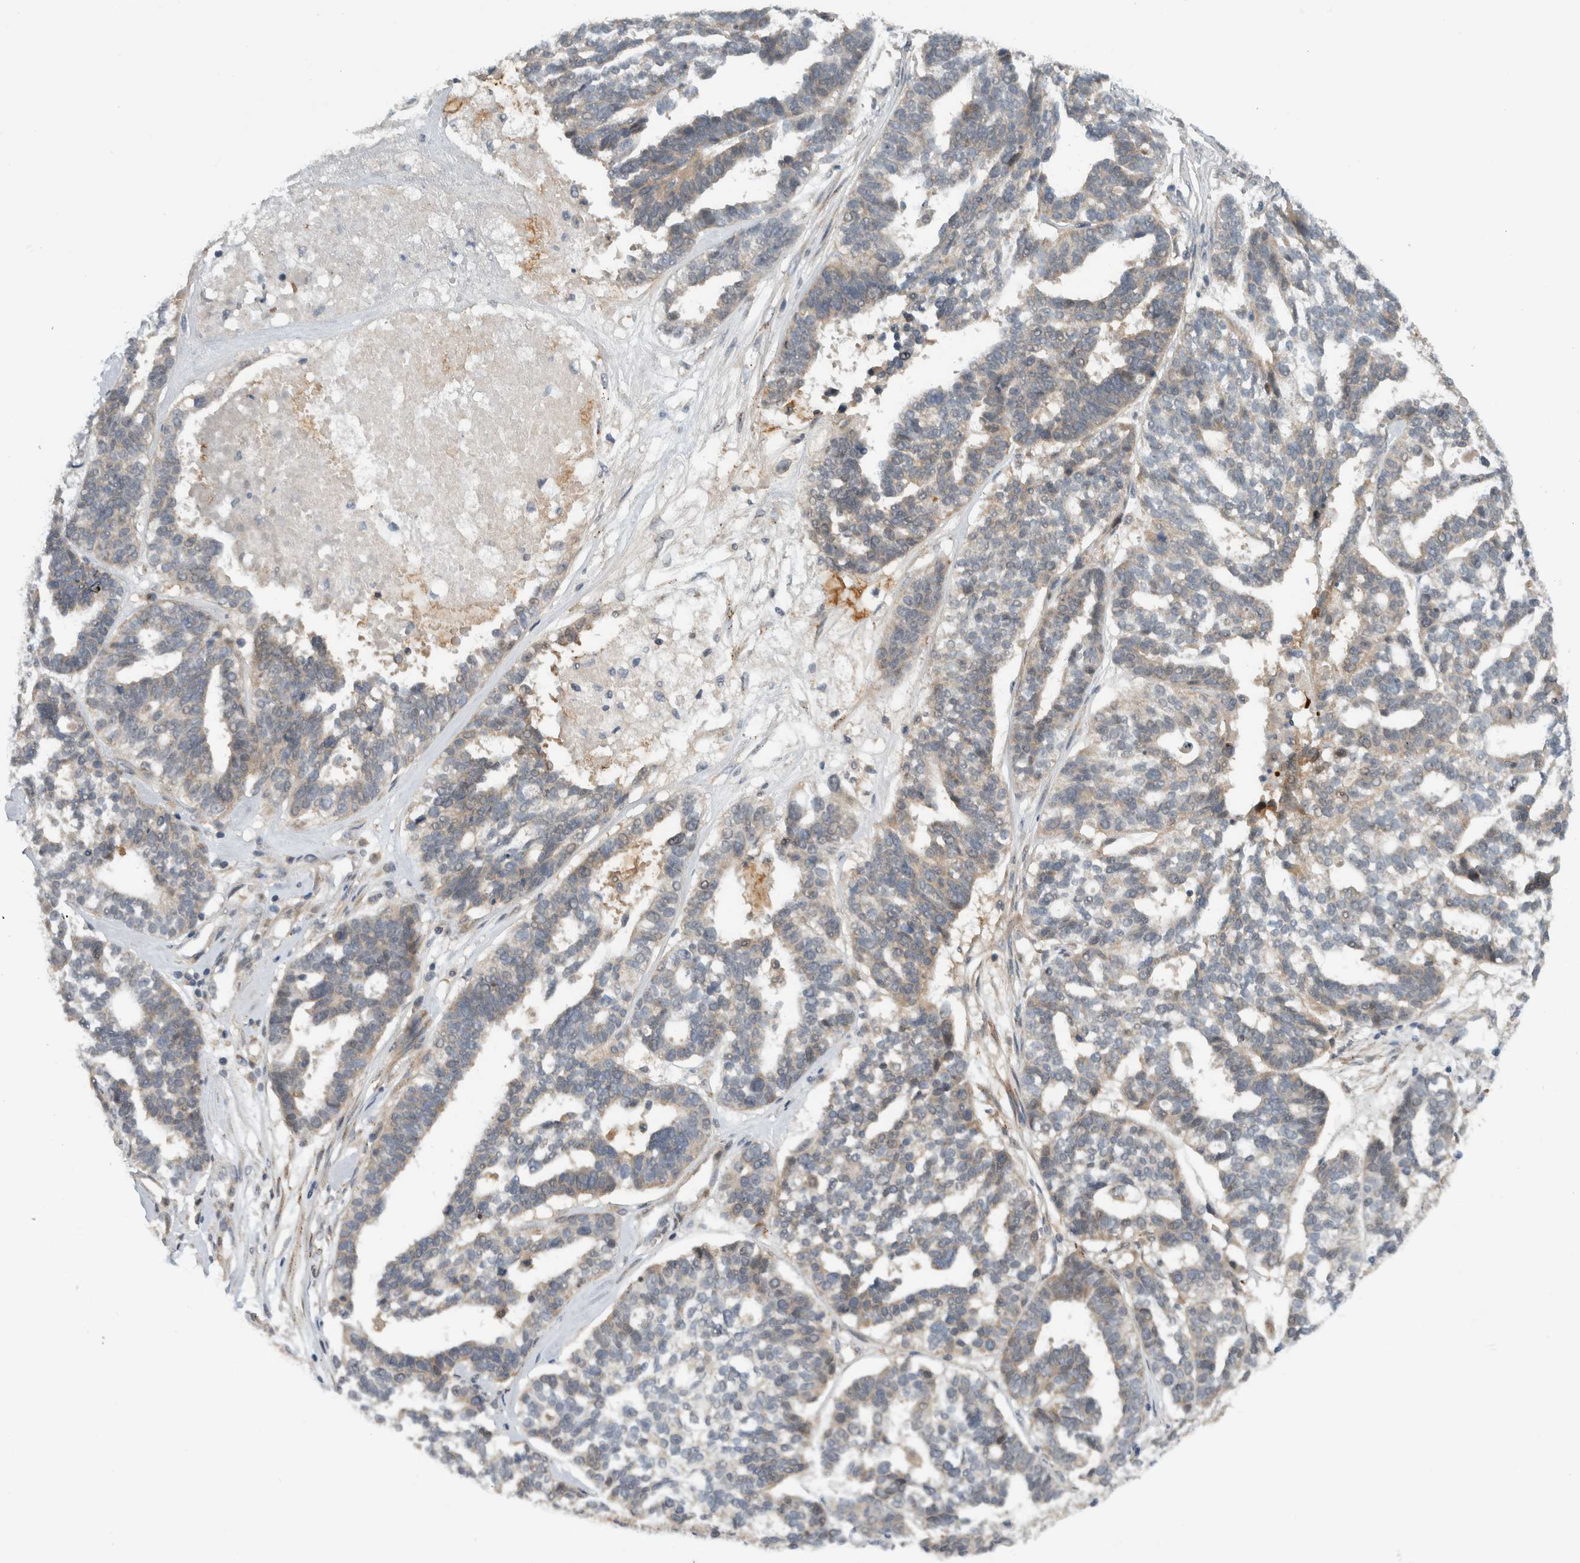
{"staining": {"intensity": "weak", "quantity": "25%-75%", "location": "cytoplasmic/membranous"}, "tissue": "ovarian cancer", "cell_type": "Tumor cells", "image_type": "cancer", "snomed": [{"axis": "morphology", "description": "Cystadenocarcinoma, serous, NOS"}, {"axis": "topography", "description": "Ovary"}], "caption": "IHC image of human serous cystadenocarcinoma (ovarian) stained for a protein (brown), which reveals low levels of weak cytoplasmic/membranous staining in approximately 25%-75% of tumor cells.", "gene": "MPRIP", "patient": {"sex": "female", "age": 59}}